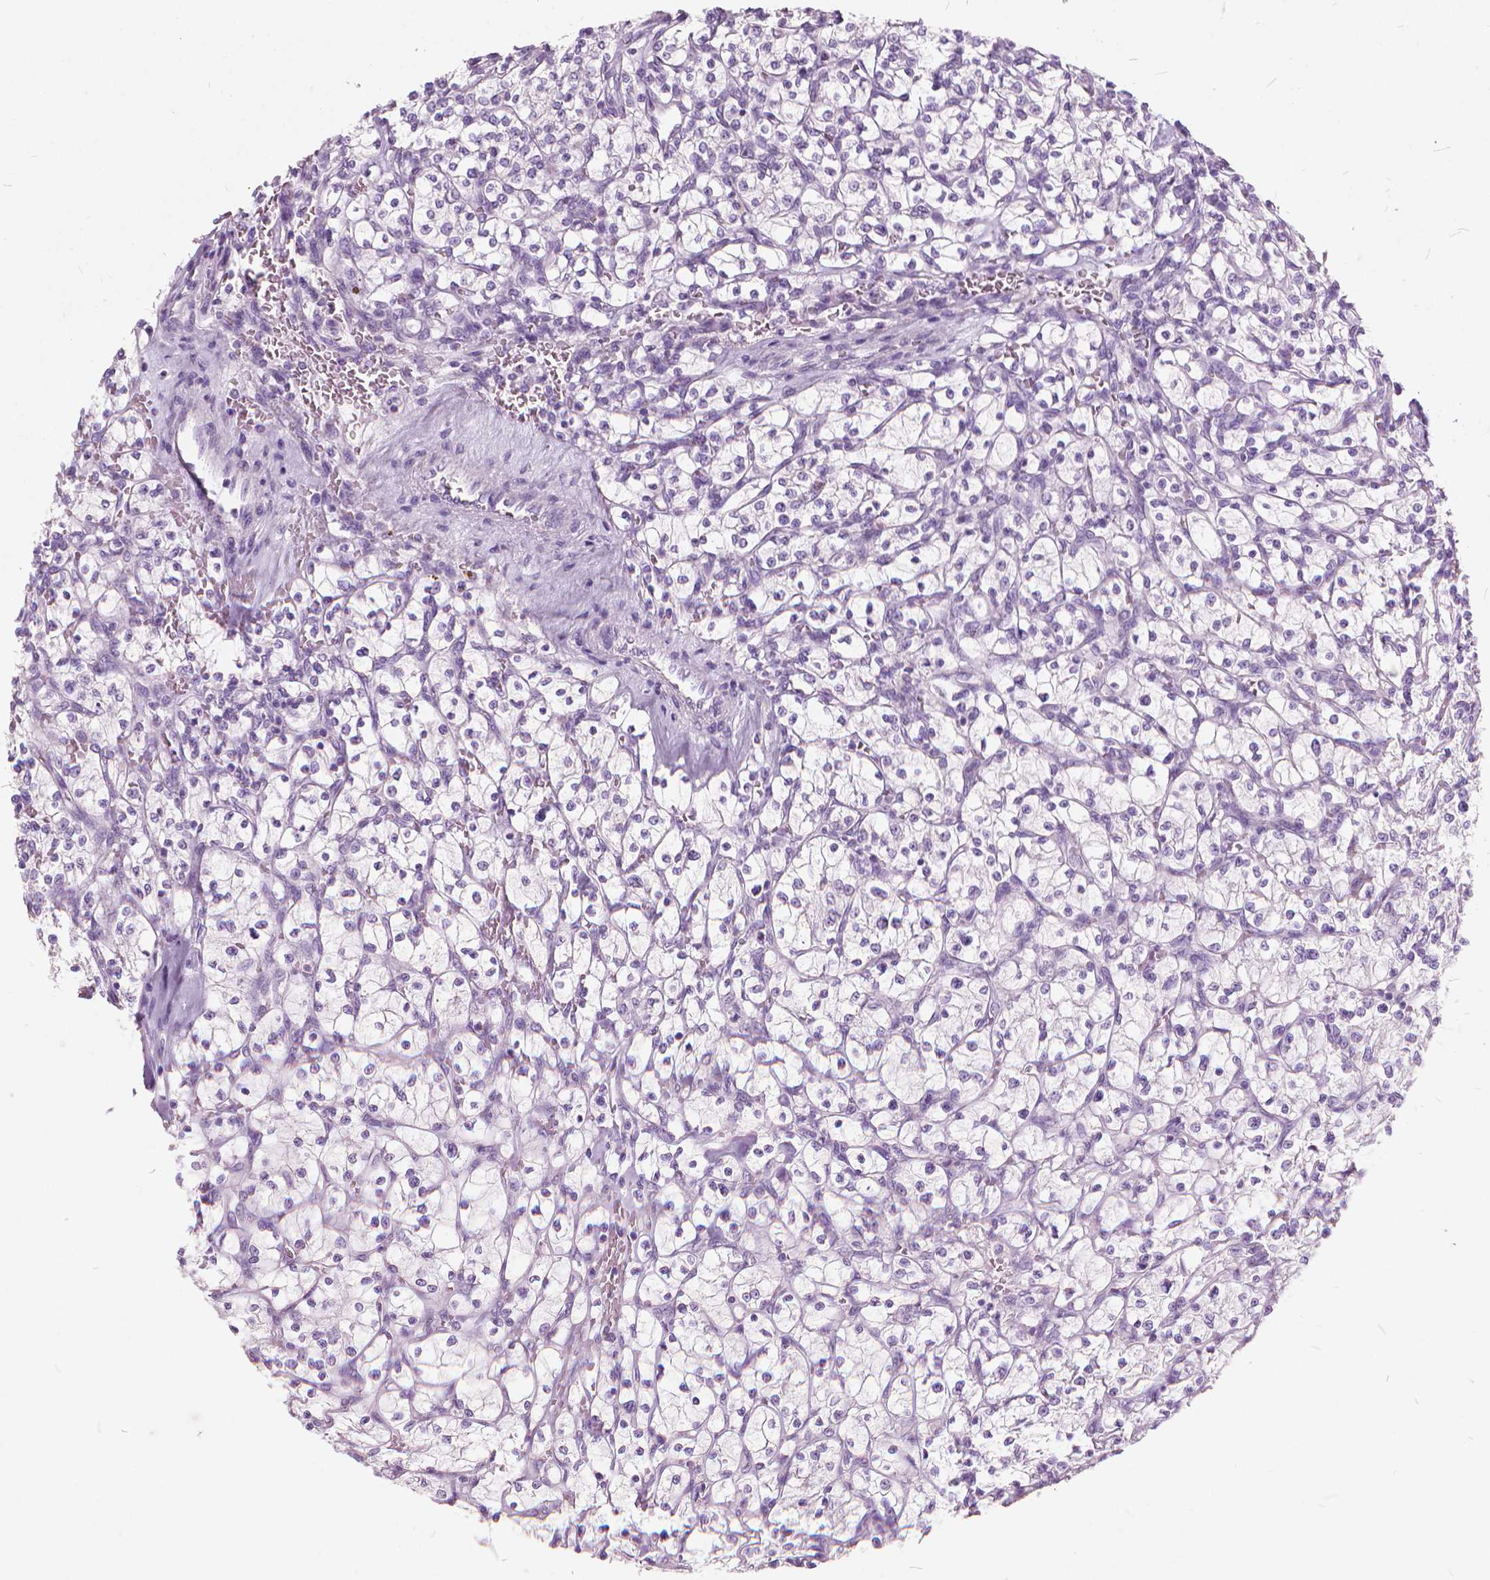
{"staining": {"intensity": "negative", "quantity": "none", "location": "none"}, "tissue": "renal cancer", "cell_type": "Tumor cells", "image_type": "cancer", "snomed": [{"axis": "morphology", "description": "Adenocarcinoma, NOS"}, {"axis": "topography", "description": "Kidney"}], "caption": "An IHC photomicrograph of renal cancer (adenocarcinoma) is shown. There is no staining in tumor cells of renal cancer (adenocarcinoma).", "gene": "DNM1", "patient": {"sex": "female", "age": 64}}